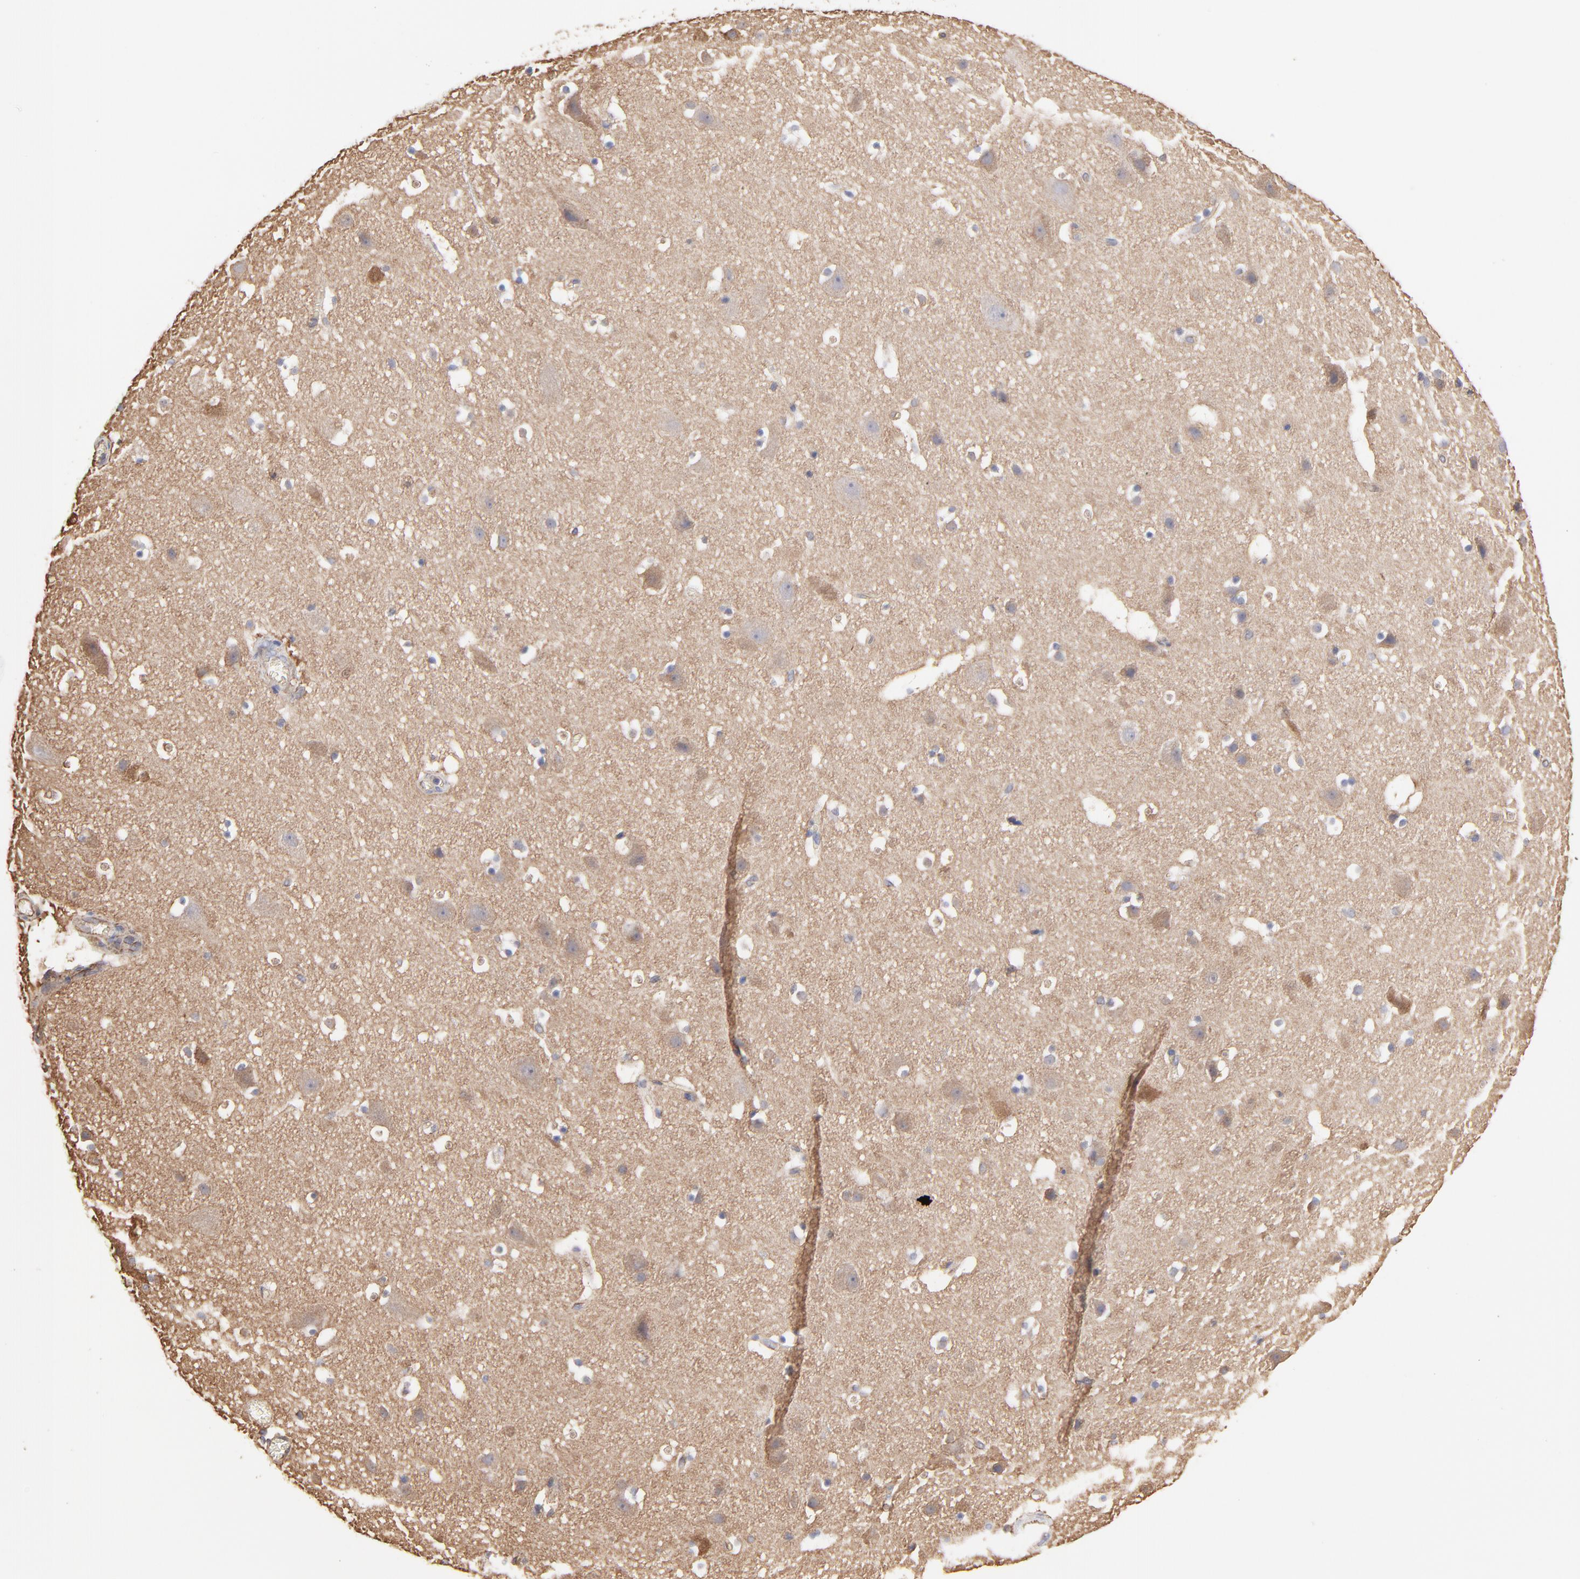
{"staining": {"intensity": "moderate", "quantity": "<25%", "location": "cytoplasmic/membranous"}, "tissue": "cerebral cortex", "cell_type": "Endothelial cells", "image_type": "normal", "snomed": [{"axis": "morphology", "description": "Normal tissue, NOS"}, {"axis": "topography", "description": "Cerebral cortex"}], "caption": "Immunohistochemical staining of unremarkable human cerebral cortex displays <25% levels of moderate cytoplasmic/membranous protein positivity in about <25% of endothelial cells.", "gene": "ARMT1", "patient": {"sex": "male", "age": 45}}